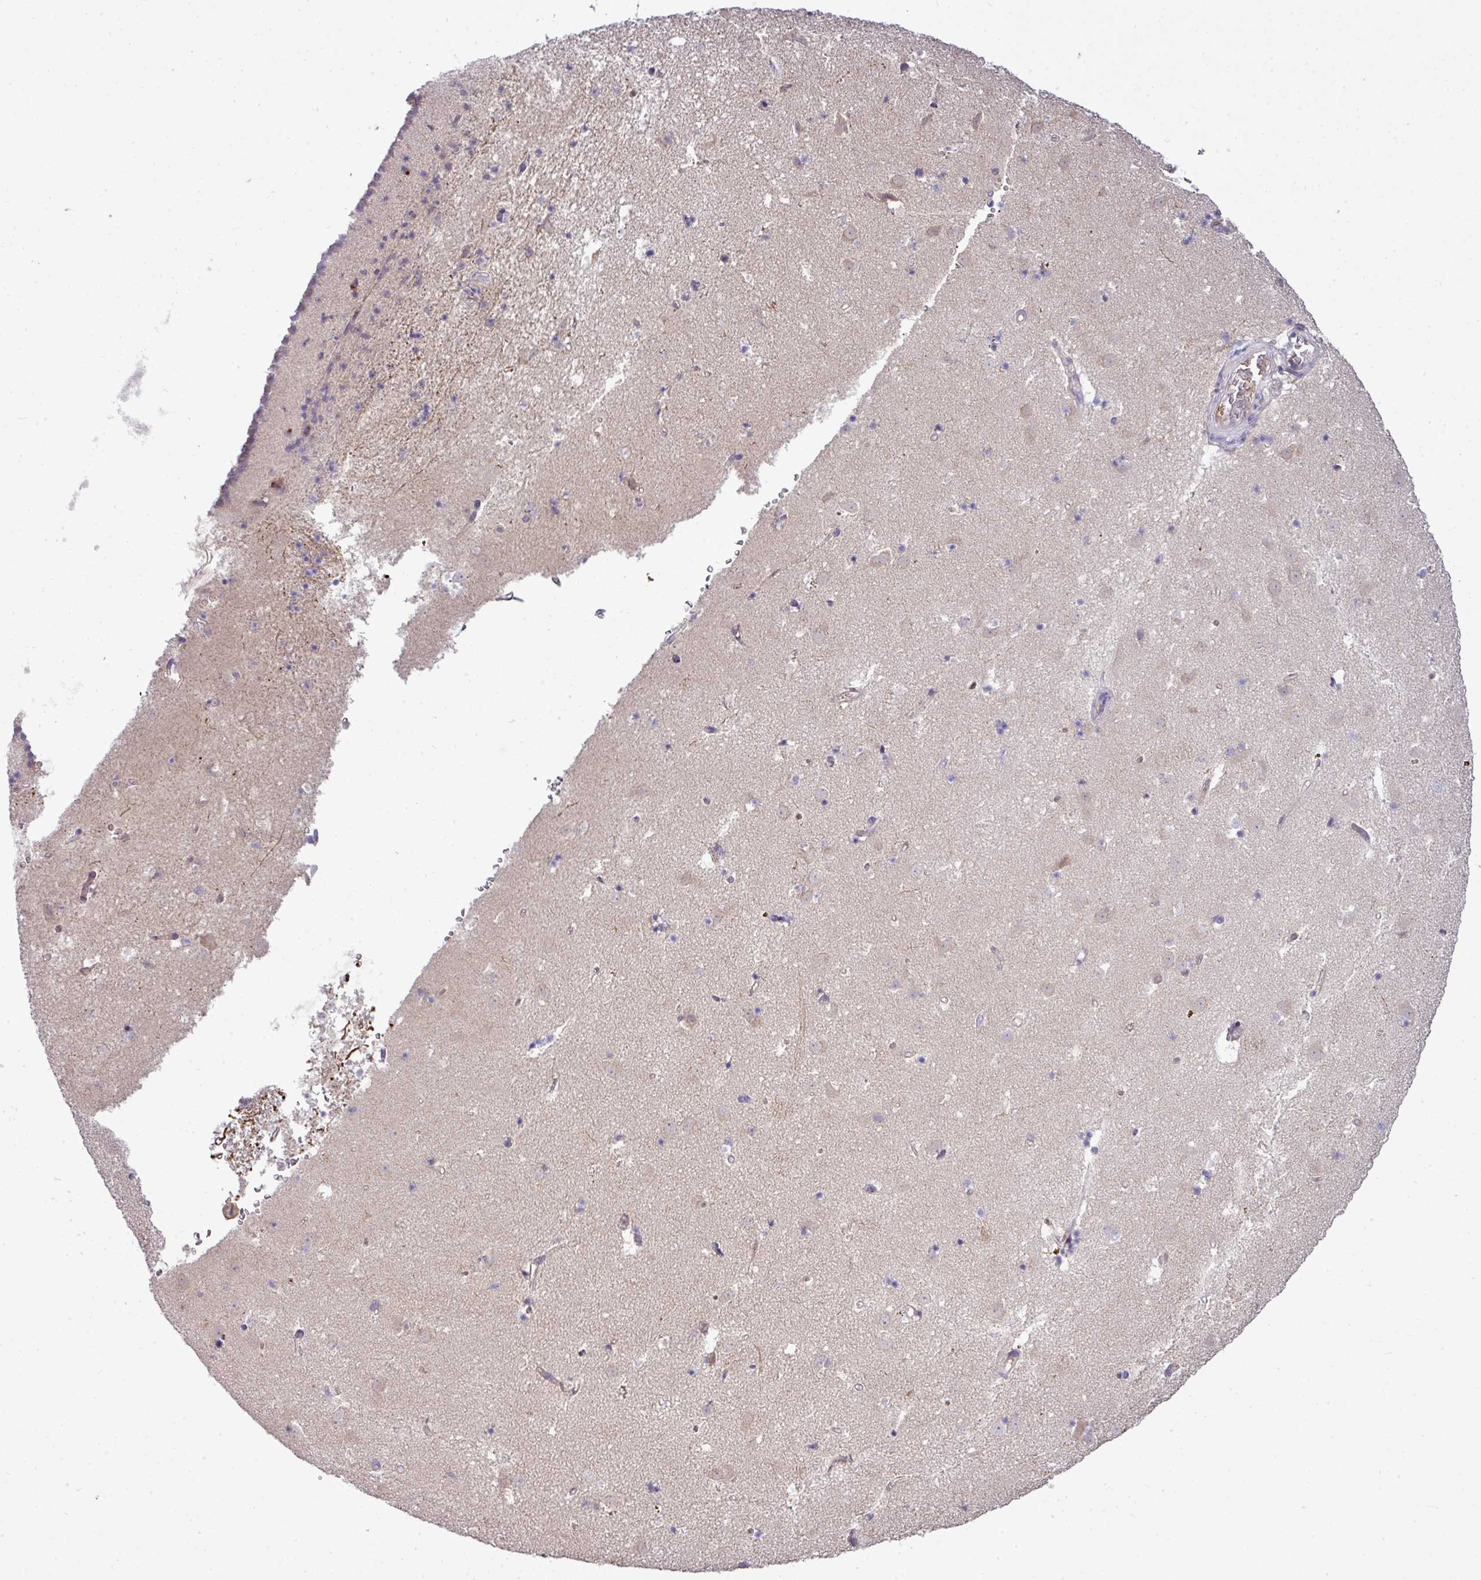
{"staining": {"intensity": "negative", "quantity": "none", "location": "none"}, "tissue": "caudate", "cell_type": "Glial cells", "image_type": "normal", "snomed": [{"axis": "morphology", "description": "Normal tissue, NOS"}, {"axis": "topography", "description": "Lateral ventricle wall"}], "caption": "Immunohistochemical staining of unremarkable caudate exhibits no significant positivity in glial cells.", "gene": "STAT5A", "patient": {"sex": "male", "age": 58}}